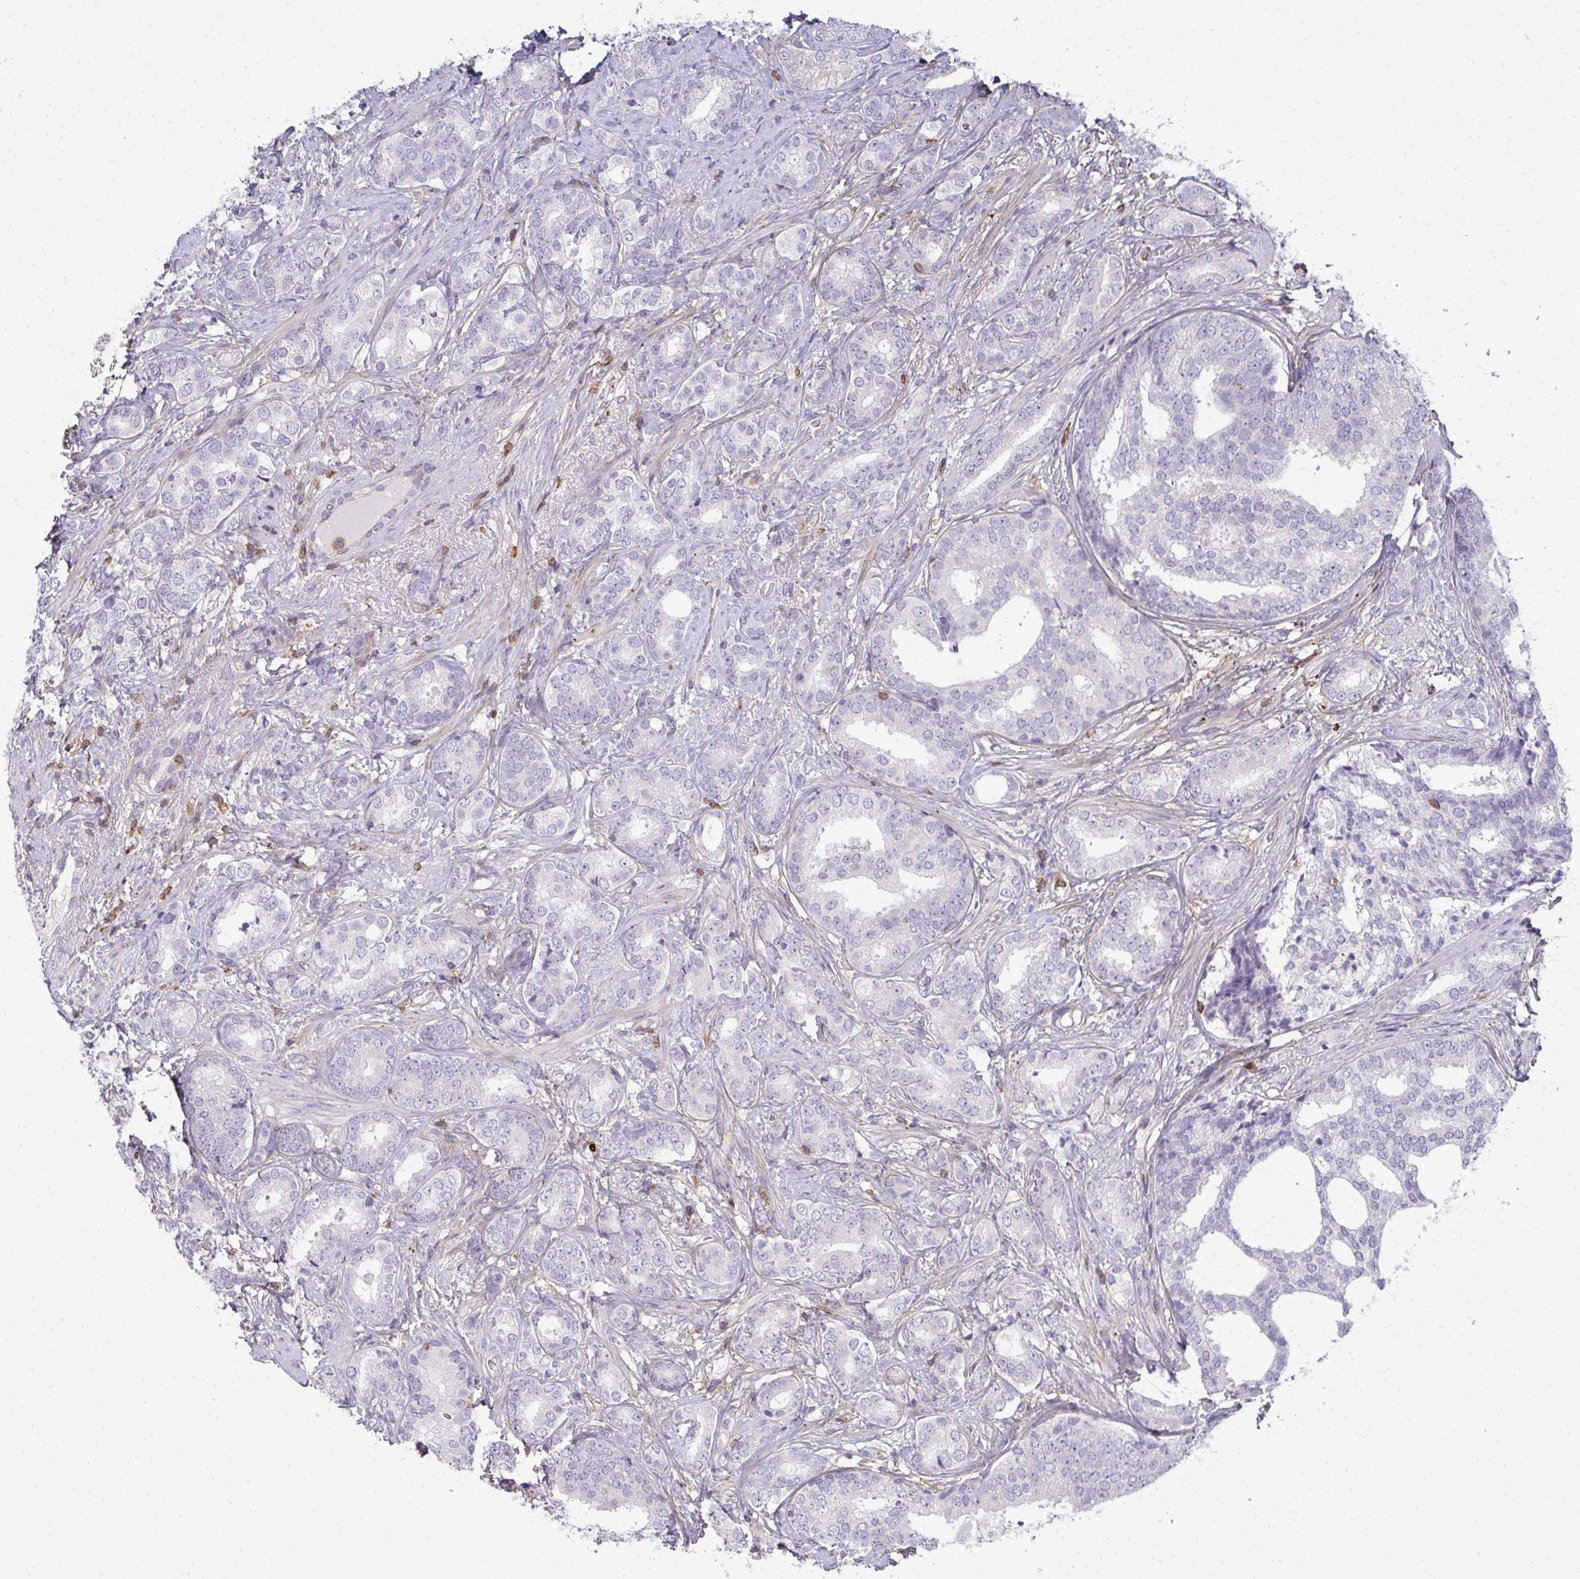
{"staining": {"intensity": "negative", "quantity": "none", "location": "none"}, "tissue": "prostate cancer", "cell_type": "Tumor cells", "image_type": "cancer", "snomed": [{"axis": "morphology", "description": "Adenocarcinoma, High grade"}, {"axis": "topography", "description": "Prostate"}], "caption": "Immunohistochemistry (IHC) image of neoplastic tissue: high-grade adenocarcinoma (prostate) stained with DAB demonstrates no significant protein staining in tumor cells. The staining was performed using DAB (3,3'-diaminobenzidine) to visualize the protein expression in brown, while the nuclei were stained in blue with hematoxylin (Magnification: 20x).", "gene": "AP5M1", "patient": {"sex": "male", "age": 62}}